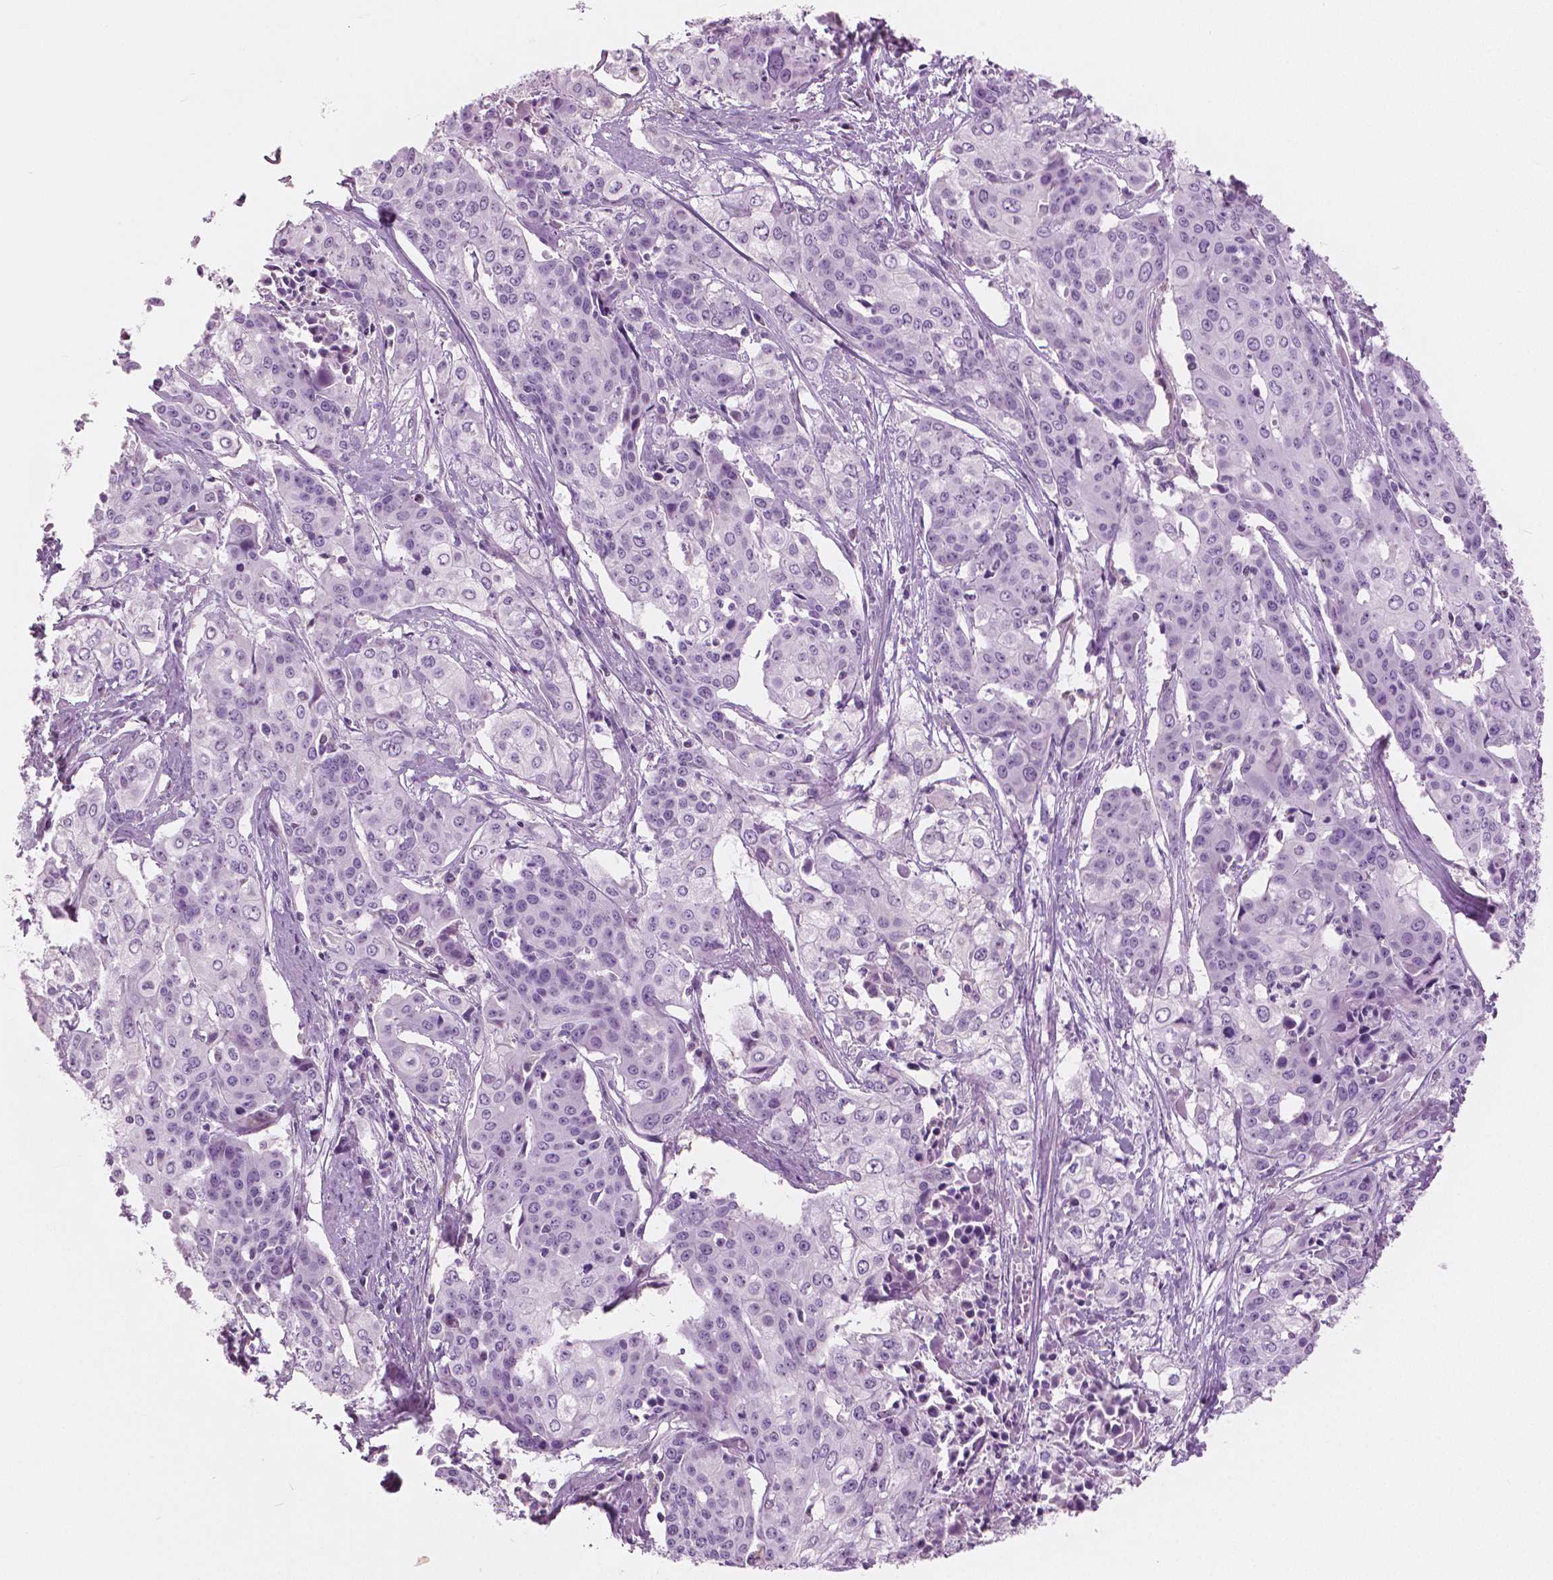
{"staining": {"intensity": "negative", "quantity": "none", "location": "none"}, "tissue": "cervical cancer", "cell_type": "Tumor cells", "image_type": "cancer", "snomed": [{"axis": "morphology", "description": "Squamous cell carcinoma, NOS"}, {"axis": "topography", "description": "Cervix"}], "caption": "Cervical cancer was stained to show a protein in brown. There is no significant positivity in tumor cells.", "gene": "GALM", "patient": {"sex": "female", "age": 39}}